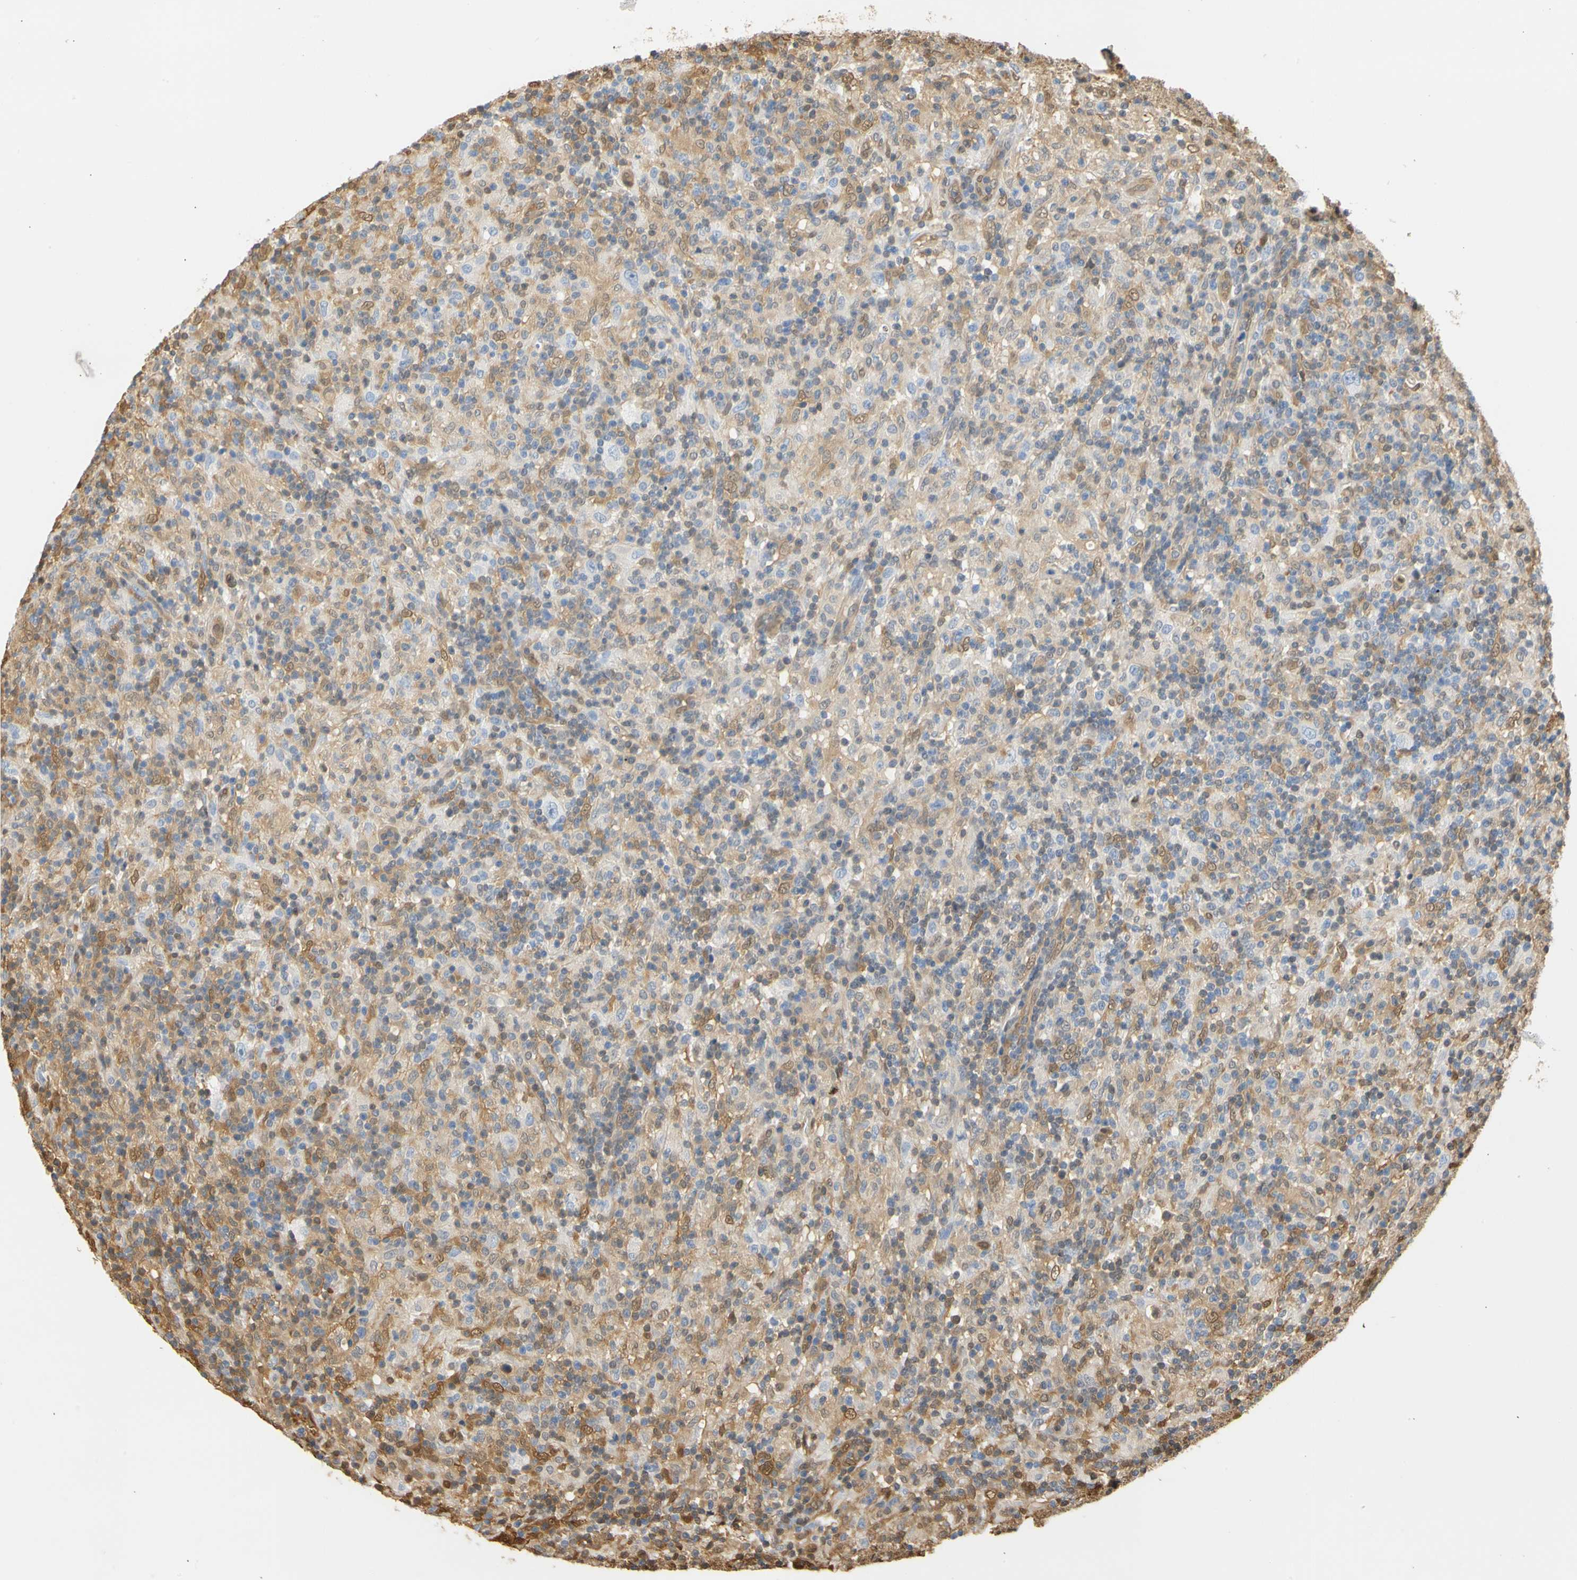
{"staining": {"intensity": "negative", "quantity": "none", "location": "none"}, "tissue": "lymphoma", "cell_type": "Tumor cells", "image_type": "cancer", "snomed": [{"axis": "morphology", "description": "Hodgkin's disease, NOS"}, {"axis": "topography", "description": "Lymph node"}], "caption": "DAB (3,3'-diaminobenzidine) immunohistochemical staining of lymphoma exhibits no significant expression in tumor cells.", "gene": "S100A6", "patient": {"sex": "male", "age": 70}}